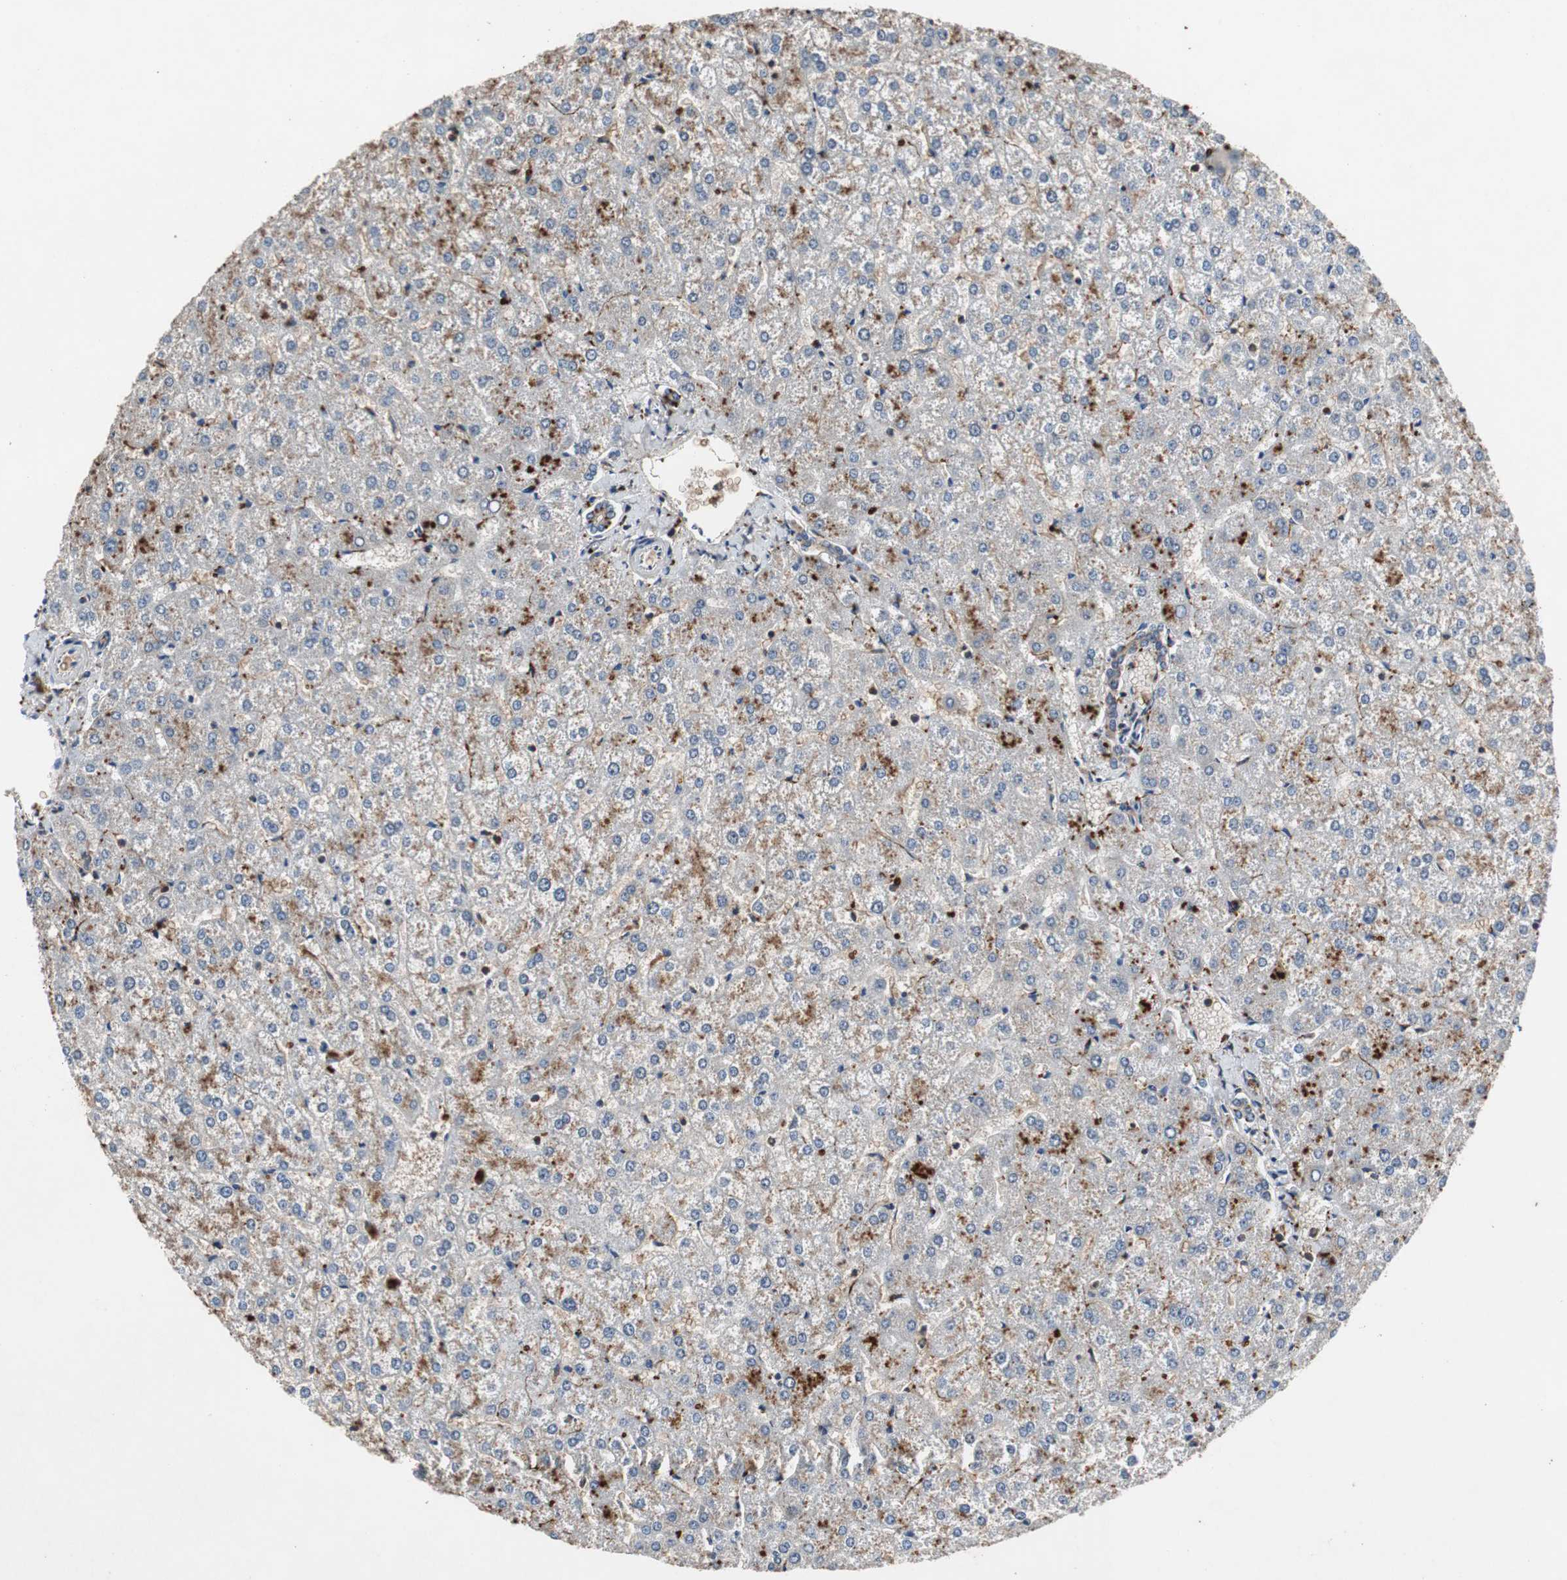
{"staining": {"intensity": "weak", "quantity": "25%-75%", "location": "cytoplasmic/membranous"}, "tissue": "liver", "cell_type": "Cholangiocytes", "image_type": "normal", "snomed": [{"axis": "morphology", "description": "Normal tissue, NOS"}, {"axis": "topography", "description": "Liver"}], "caption": "Immunohistochemical staining of normal liver demonstrates weak cytoplasmic/membranous protein staining in approximately 25%-75% of cholangiocytes.", "gene": "CALB2", "patient": {"sex": "female", "age": 32}}